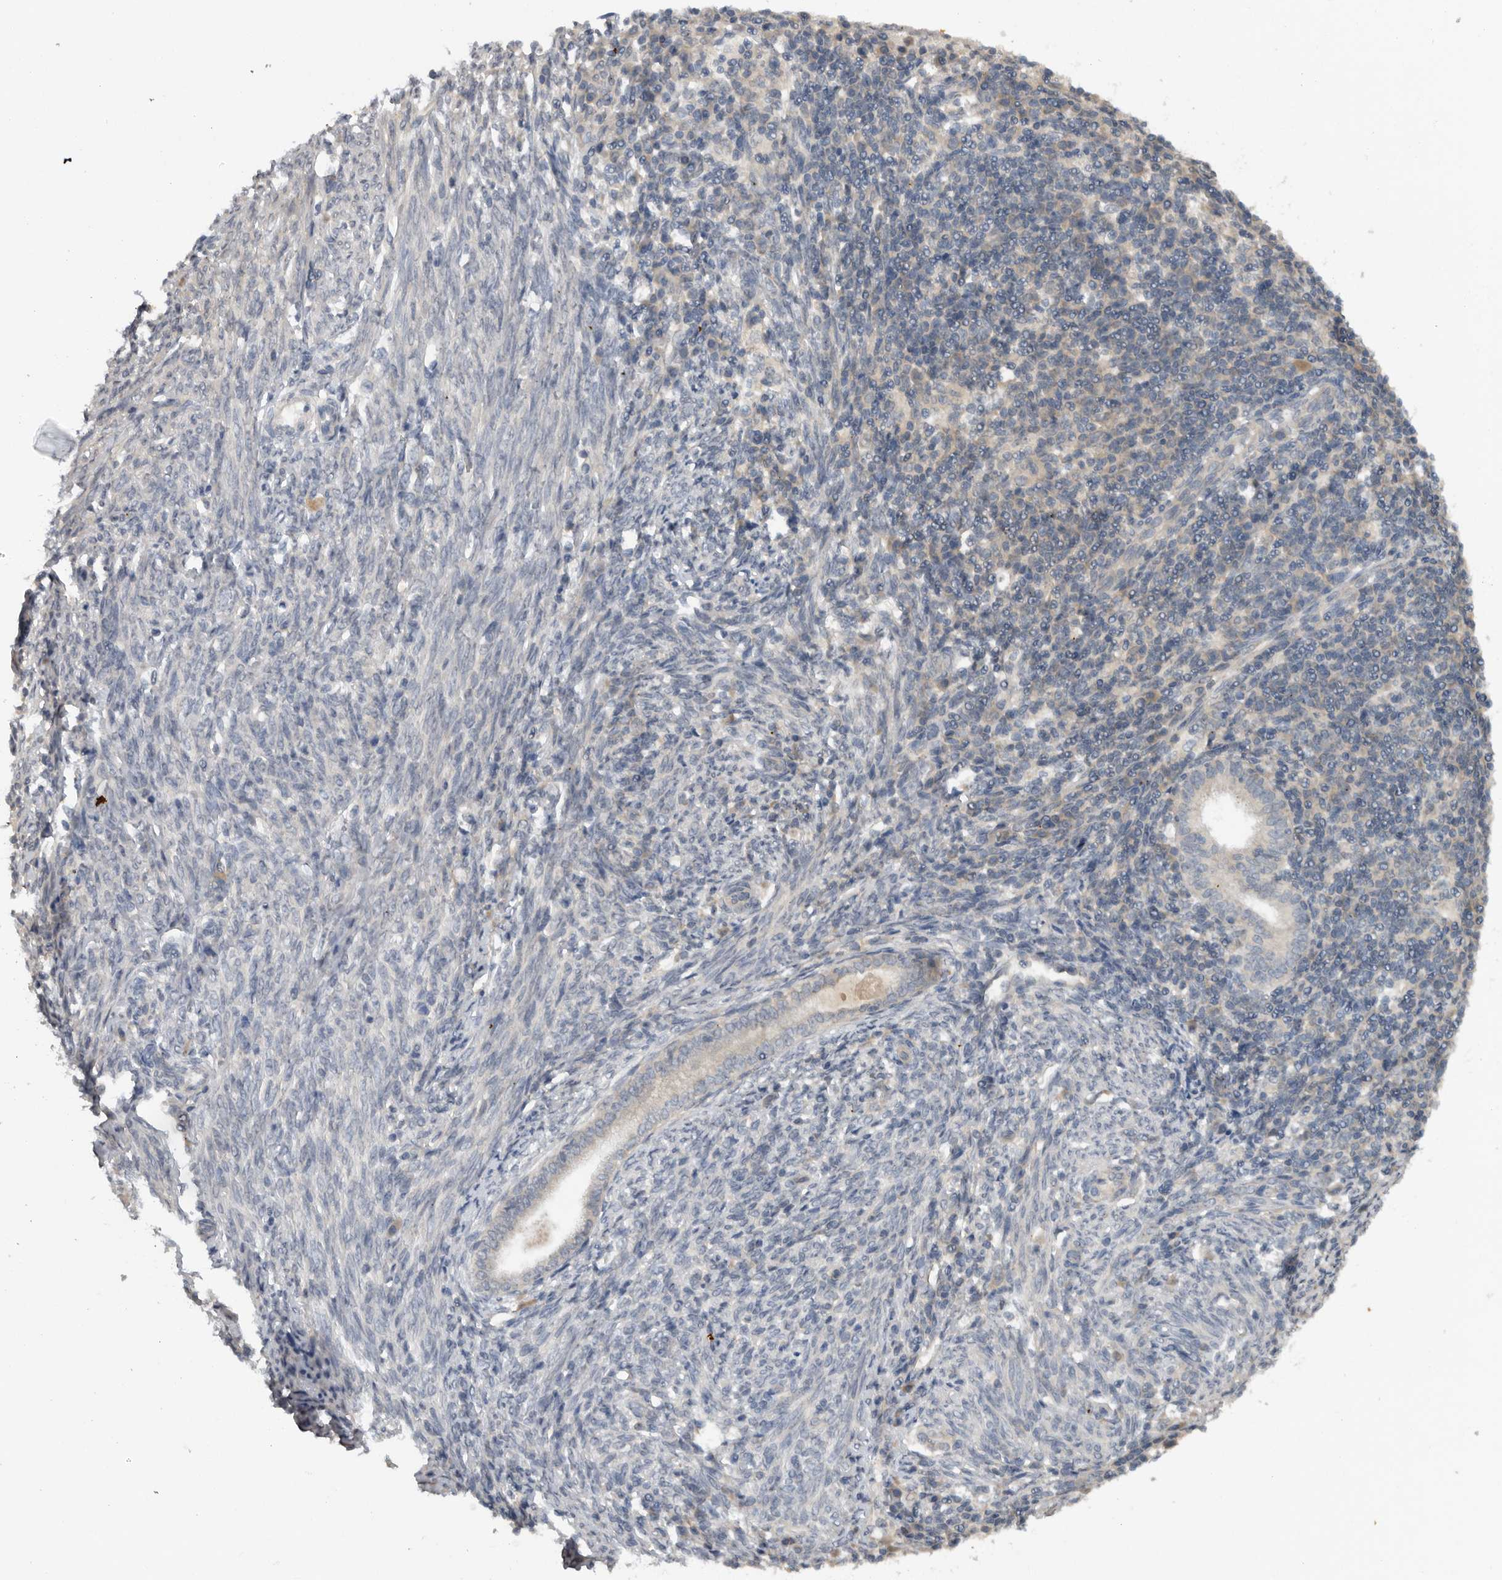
{"staining": {"intensity": "negative", "quantity": "none", "location": "none"}, "tissue": "endometrial cancer", "cell_type": "Tumor cells", "image_type": "cancer", "snomed": [{"axis": "morphology", "description": "Adenocarcinoma, NOS"}, {"axis": "topography", "description": "Uterus"}], "caption": "An image of endometrial cancer stained for a protein demonstrates no brown staining in tumor cells.", "gene": "AASDHPPT", "patient": {"sex": "female", "age": 77}}